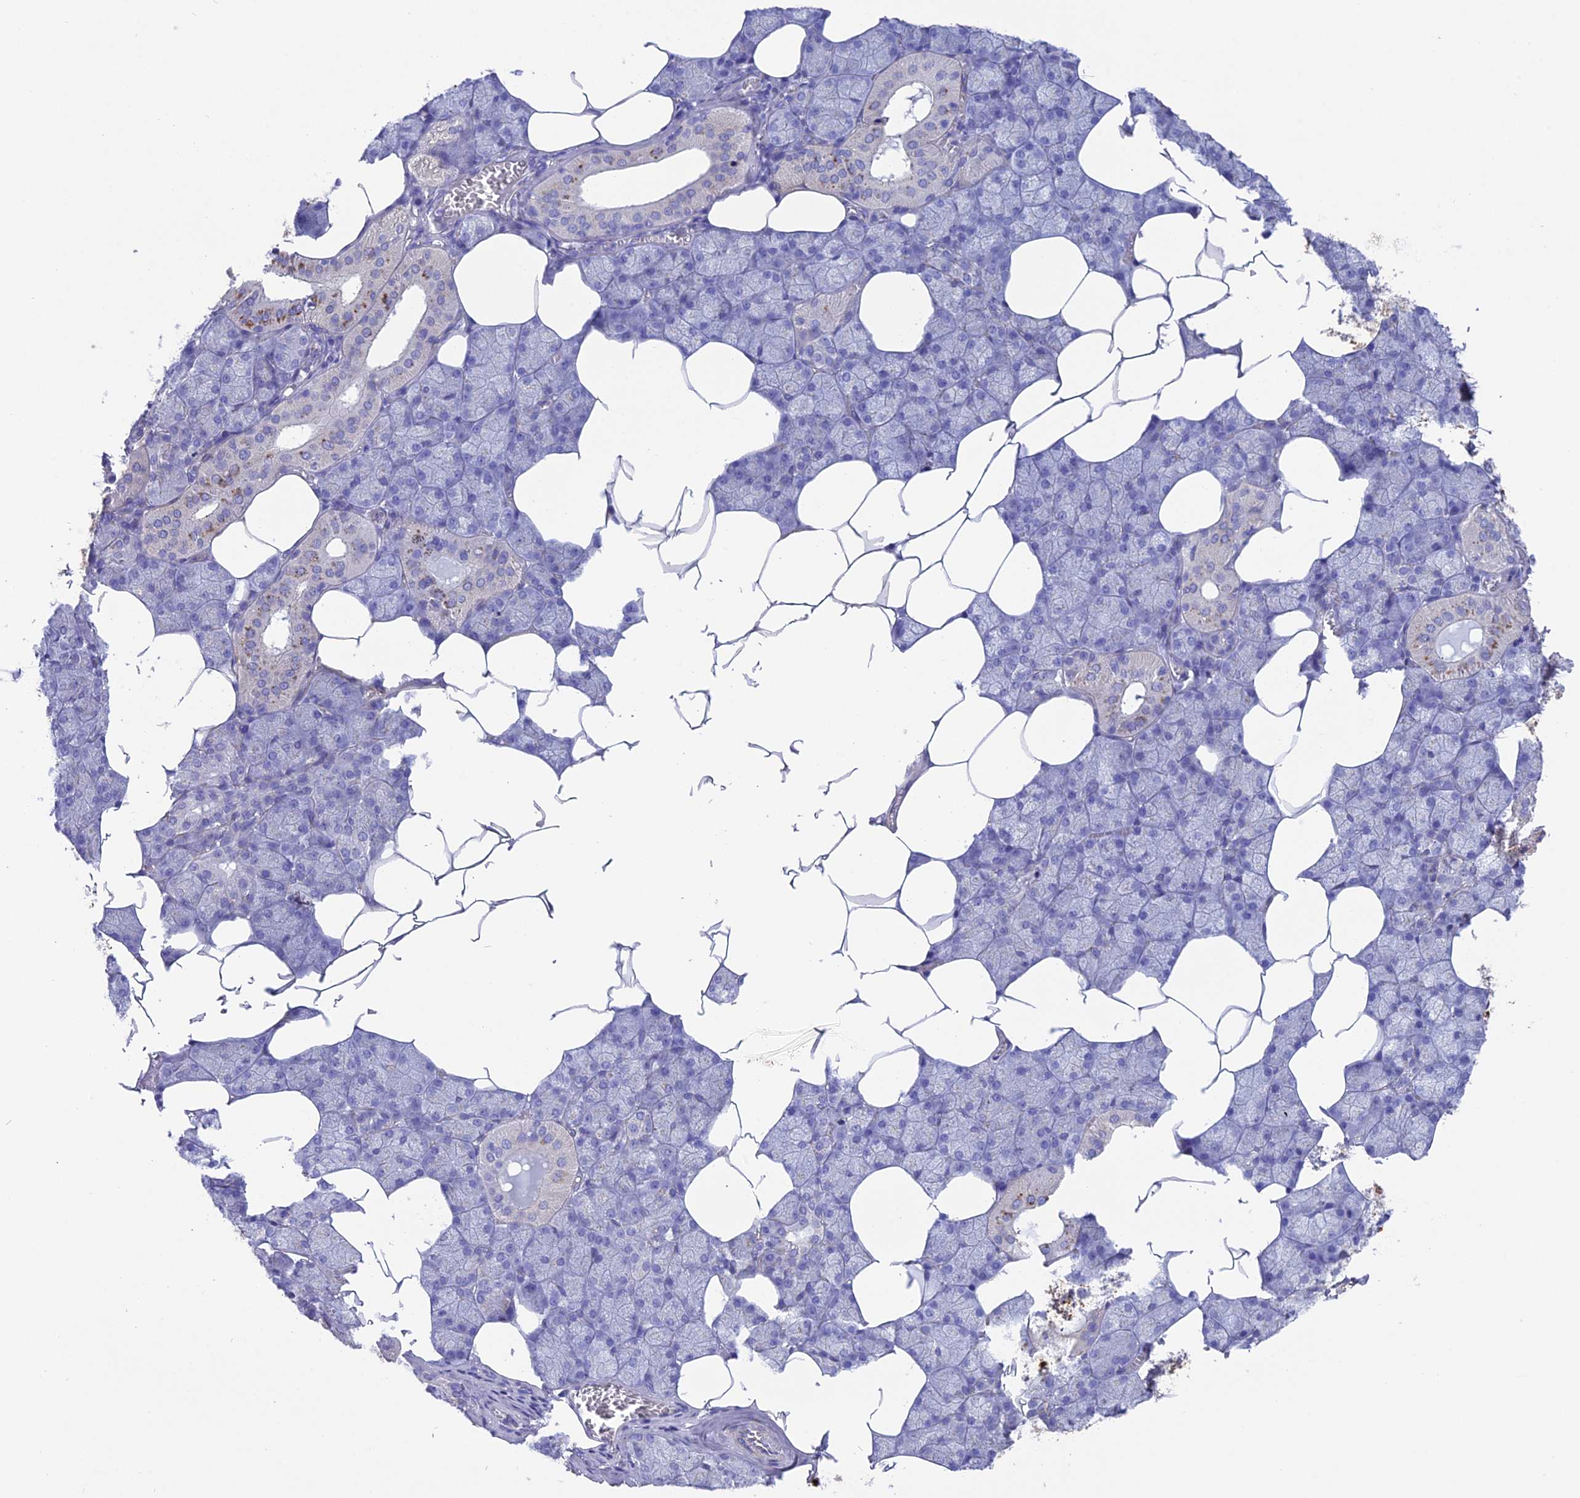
{"staining": {"intensity": "moderate", "quantity": "<25%", "location": "cytoplasmic/membranous"}, "tissue": "salivary gland", "cell_type": "Glandular cells", "image_type": "normal", "snomed": [{"axis": "morphology", "description": "Normal tissue, NOS"}, {"axis": "topography", "description": "Salivary gland"}], "caption": "Immunohistochemistry image of benign salivary gland: human salivary gland stained using immunohistochemistry (IHC) displays low levels of moderate protein expression localized specifically in the cytoplasmic/membranous of glandular cells, appearing as a cytoplasmic/membranous brown color.", "gene": "TNS1", "patient": {"sex": "male", "age": 62}}